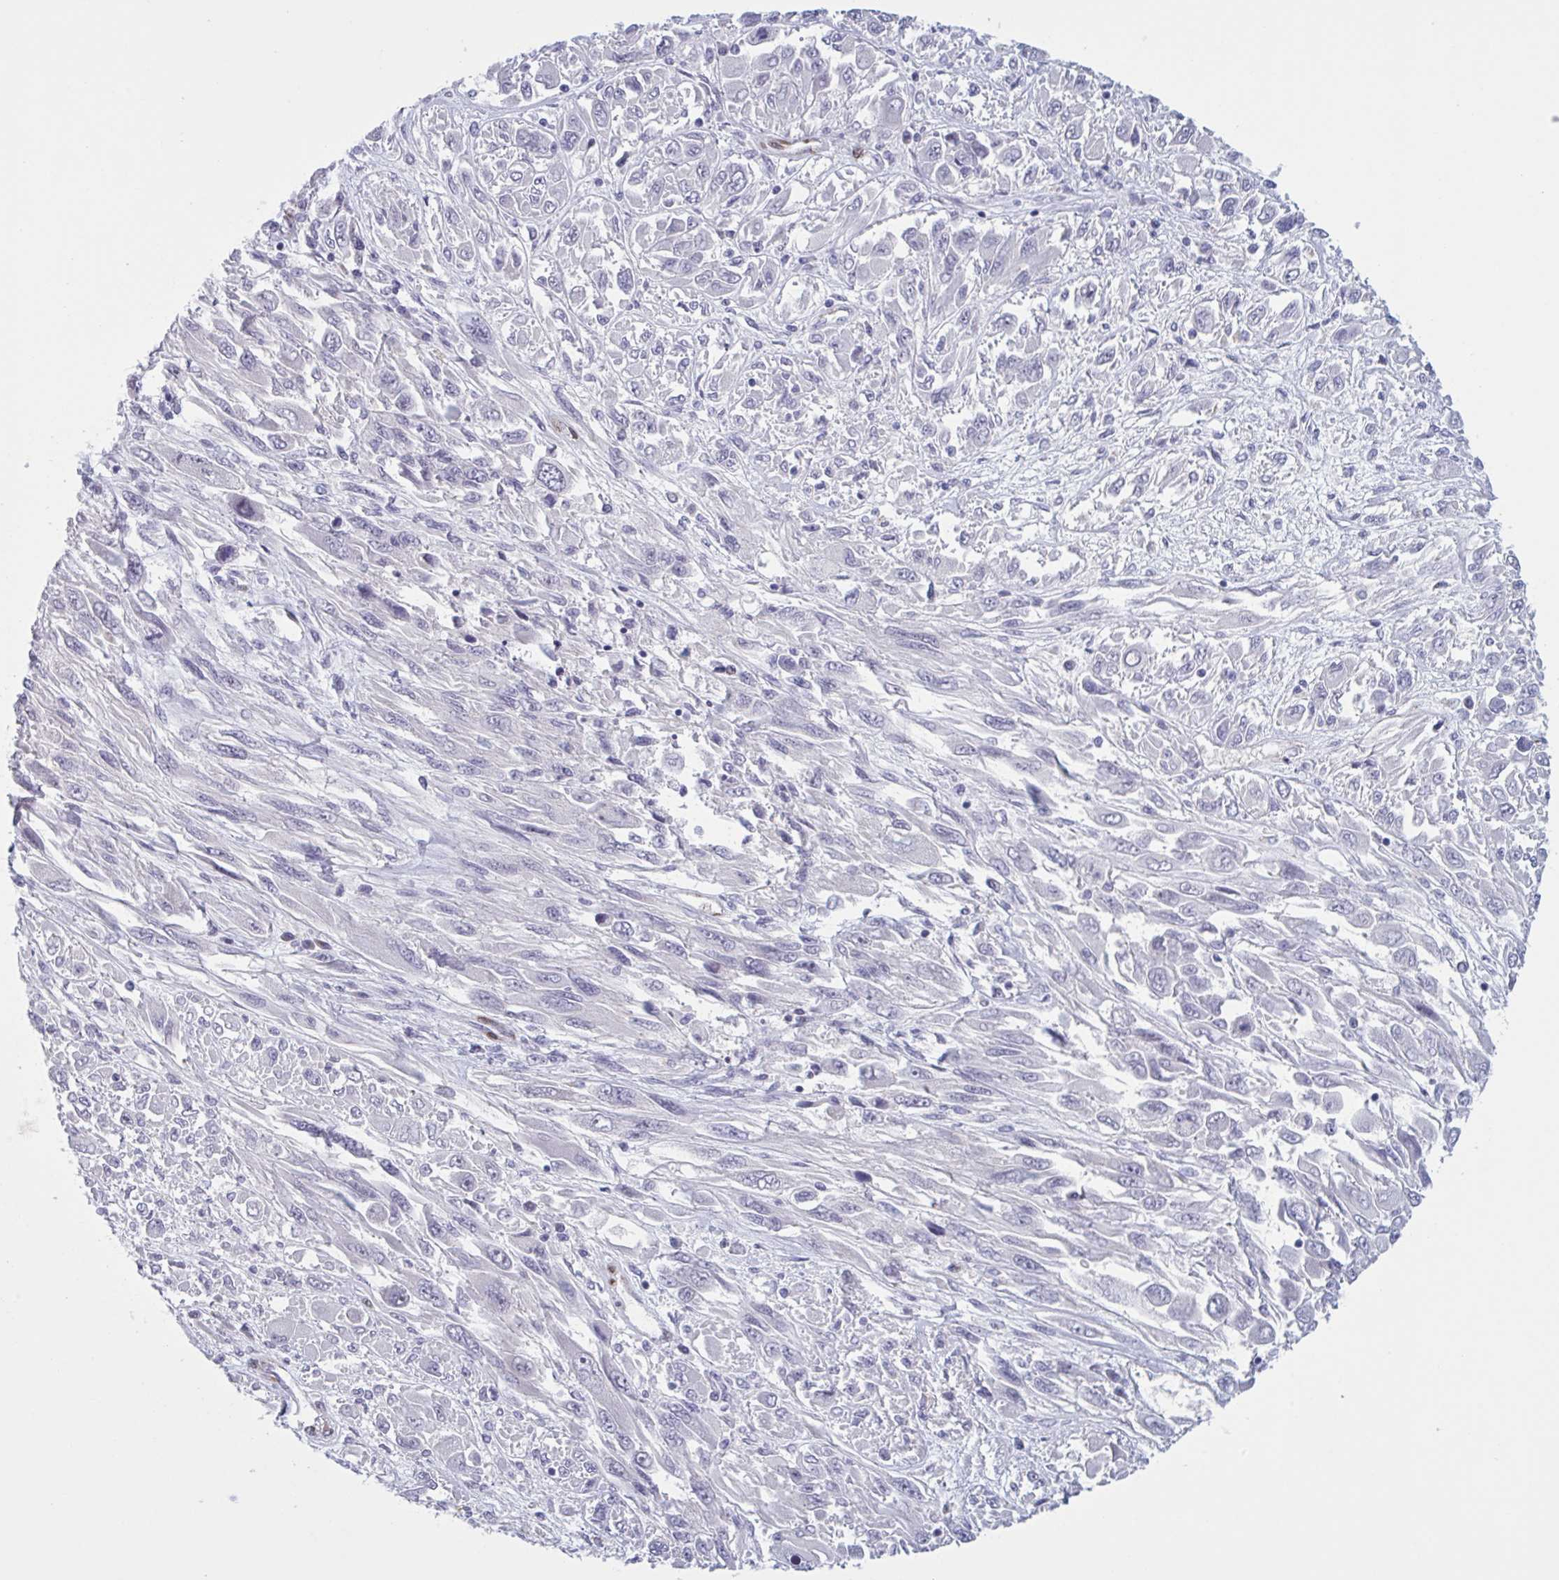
{"staining": {"intensity": "negative", "quantity": "none", "location": "none"}, "tissue": "melanoma", "cell_type": "Tumor cells", "image_type": "cancer", "snomed": [{"axis": "morphology", "description": "Malignant melanoma, NOS"}, {"axis": "topography", "description": "Skin"}], "caption": "DAB immunohistochemical staining of human melanoma shows no significant expression in tumor cells.", "gene": "HSD11B2", "patient": {"sex": "female", "age": 91}}